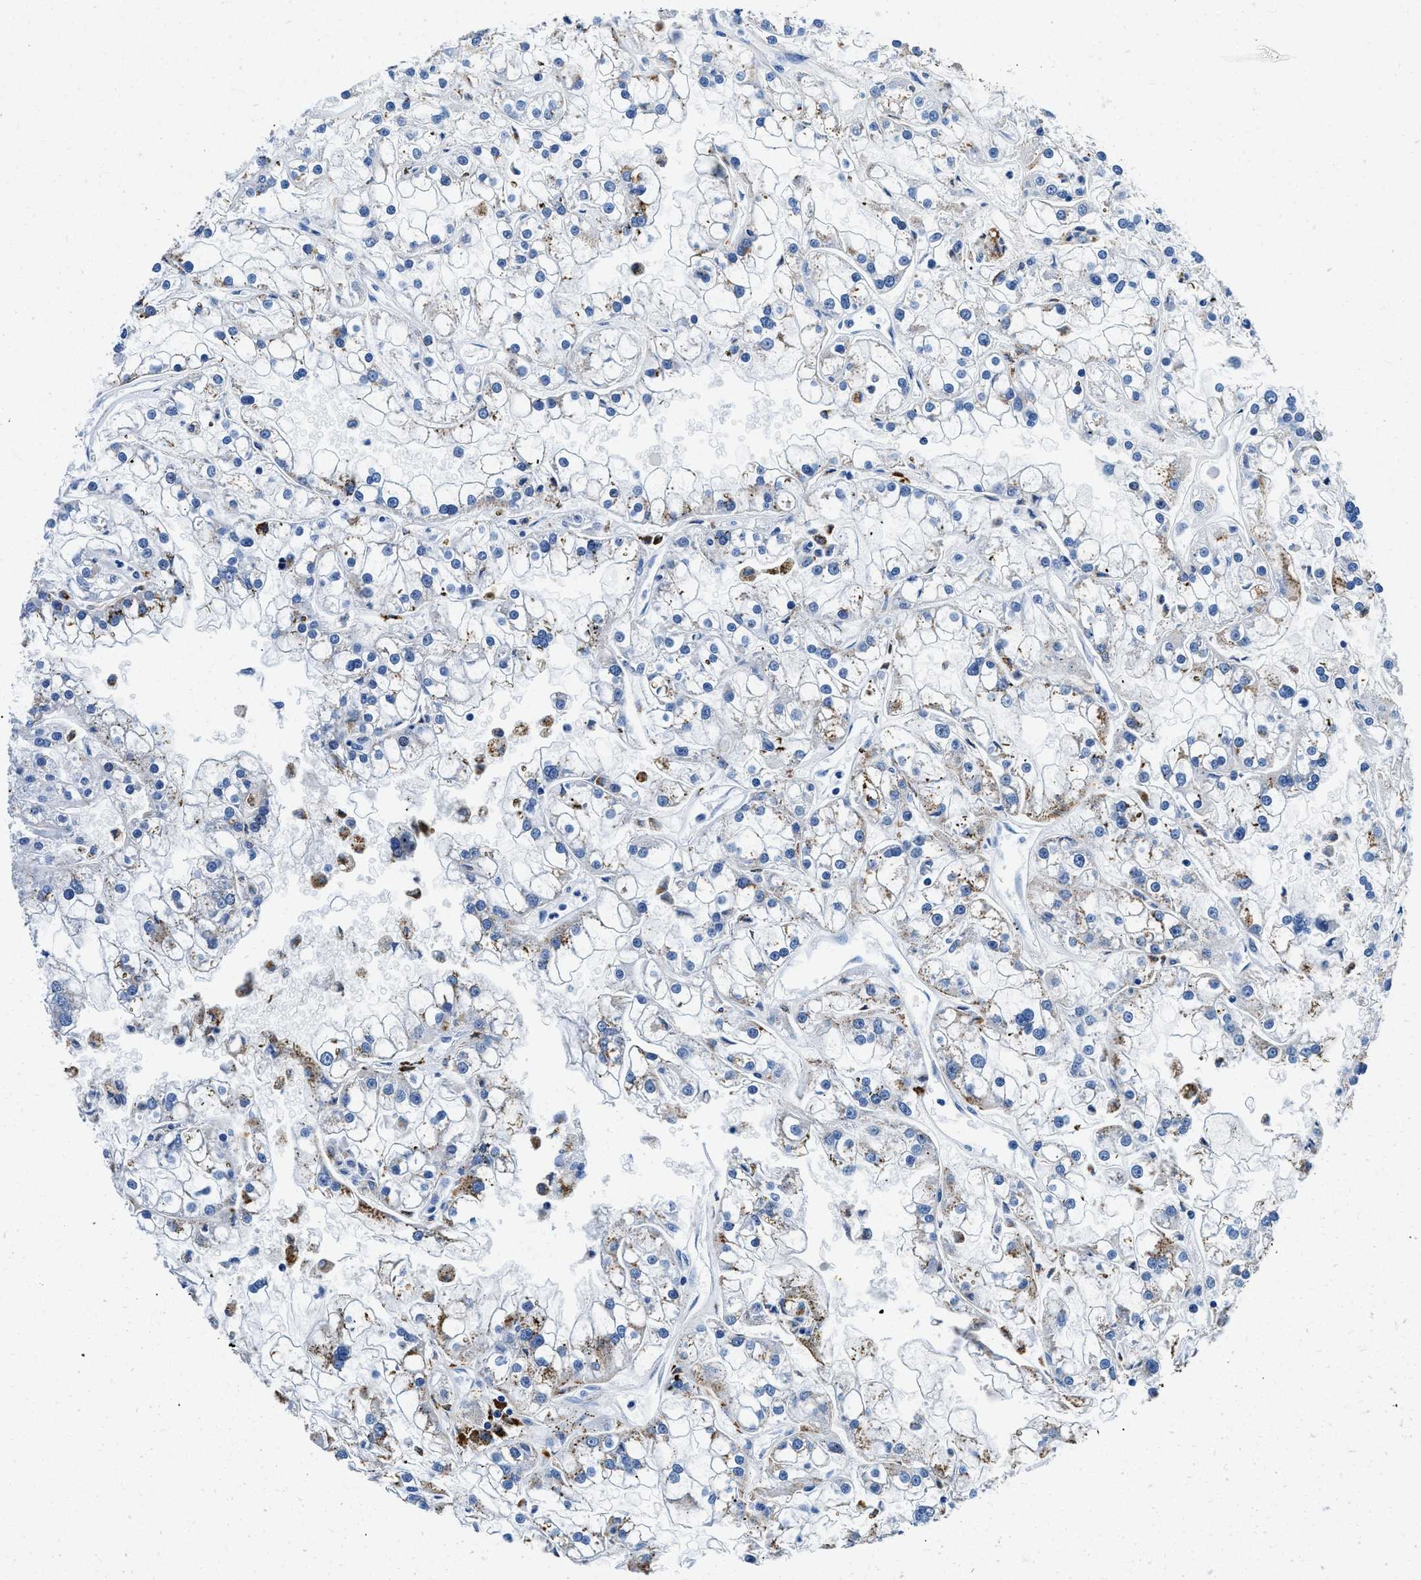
{"staining": {"intensity": "moderate", "quantity": "<25%", "location": "cytoplasmic/membranous"}, "tissue": "renal cancer", "cell_type": "Tumor cells", "image_type": "cancer", "snomed": [{"axis": "morphology", "description": "Adenocarcinoma, NOS"}, {"axis": "topography", "description": "Kidney"}], "caption": "Tumor cells demonstrate low levels of moderate cytoplasmic/membranous staining in about <25% of cells in renal adenocarcinoma. (DAB = brown stain, brightfield microscopy at high magnification).", "gene": "OR14K1", "patient": {"sex": "female", "age": 52}}